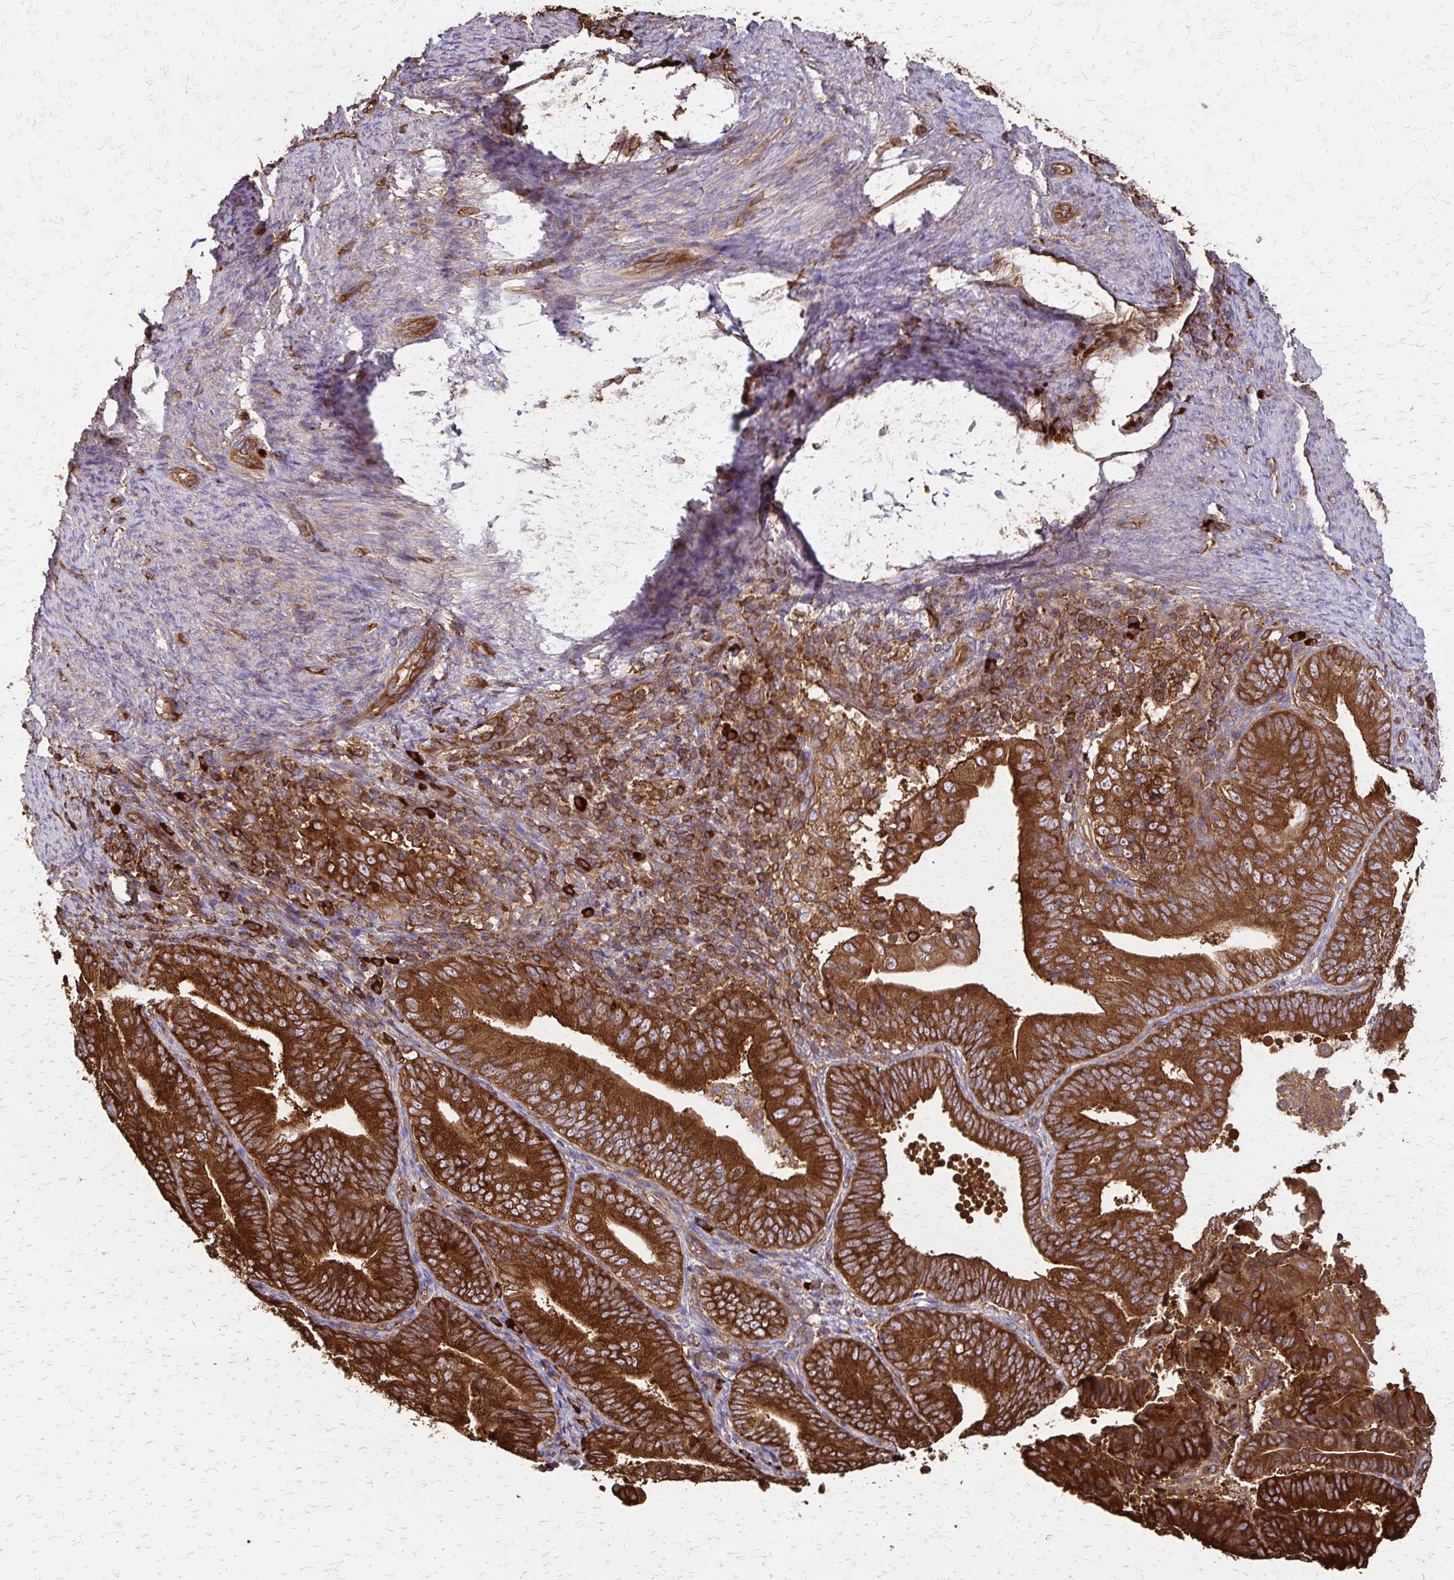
{"staining": {"intensity": "strong", "quantity": ">75%", "location": "cytoplasmic/membranous"}, "tissue": "endometrial cancer", "cell_type": "Tumor cells", "image_type": "cancer", "snomed": [{"axis": "morphology", "description": "Adenocarcinoma, NOS"}, {"axis": "topography", "description": "Endometrium"}], "caption": "Immunohistochemistry of endometrial adenocarcinoma shows high levels of strong cytoplasmic/membranous expression in approximately >75% of tumor cells.", "gene": "EEF2", "patient": {"sex": "female", "age": 70}}